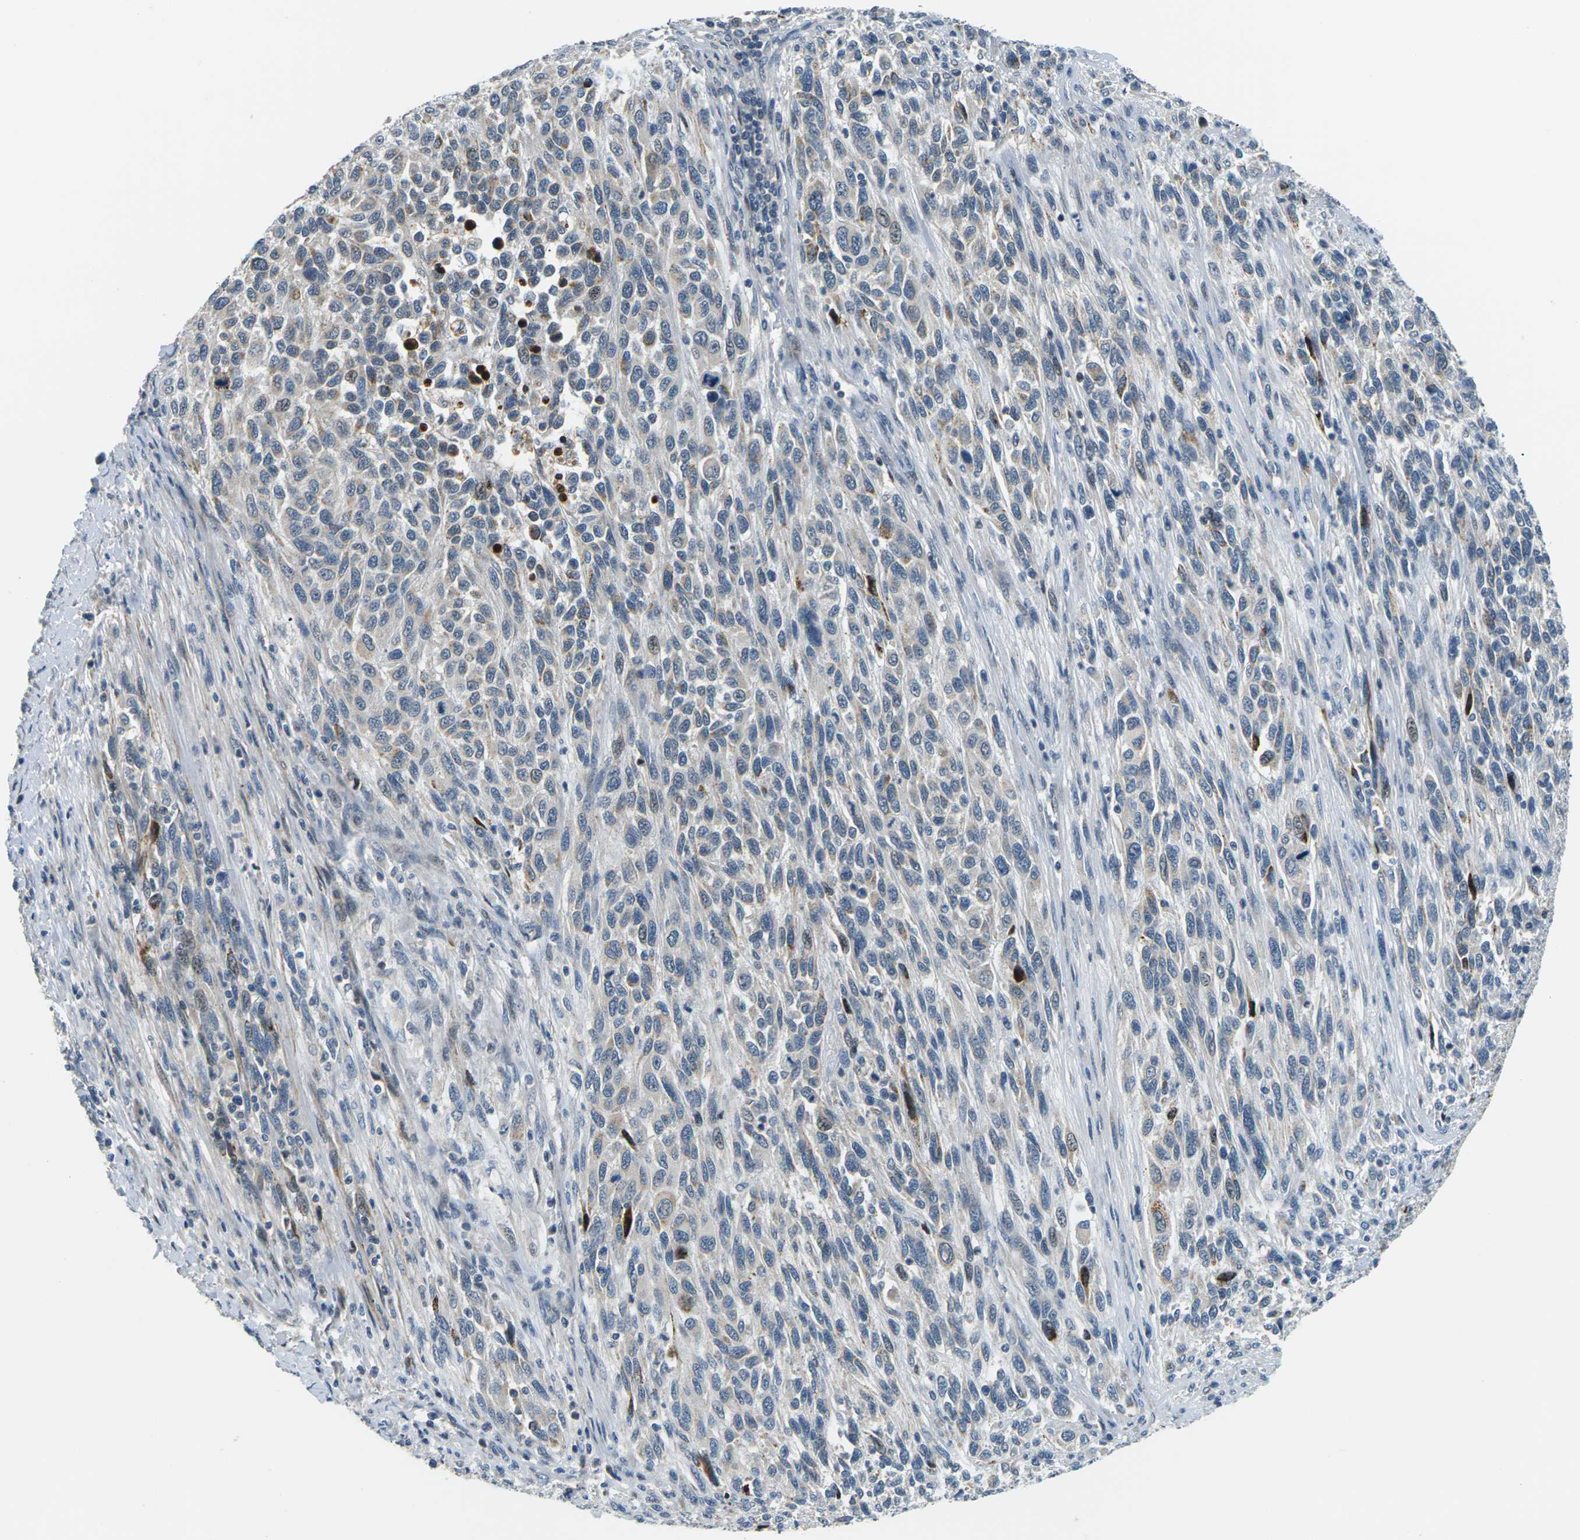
{"staining": {"intensity": "weak", "quantity": "<25%", "location": "cytoplasmic/membranous"}, "tissue": "melanoma", "cell_type": "Tumor cells", "image_type": "cancer", "snomed": [{"axis": "morphology", "description": "Malignant melanoma, Metastatic site"}, {"axis": "topography", "description": "Lymph node"}], "caption": "Immunohistochemistry (IHC) of melanoma reveals no staining in tumor cells.", "gene": "SLC13A3", "patient": {"sex": "male", "age": 61}}